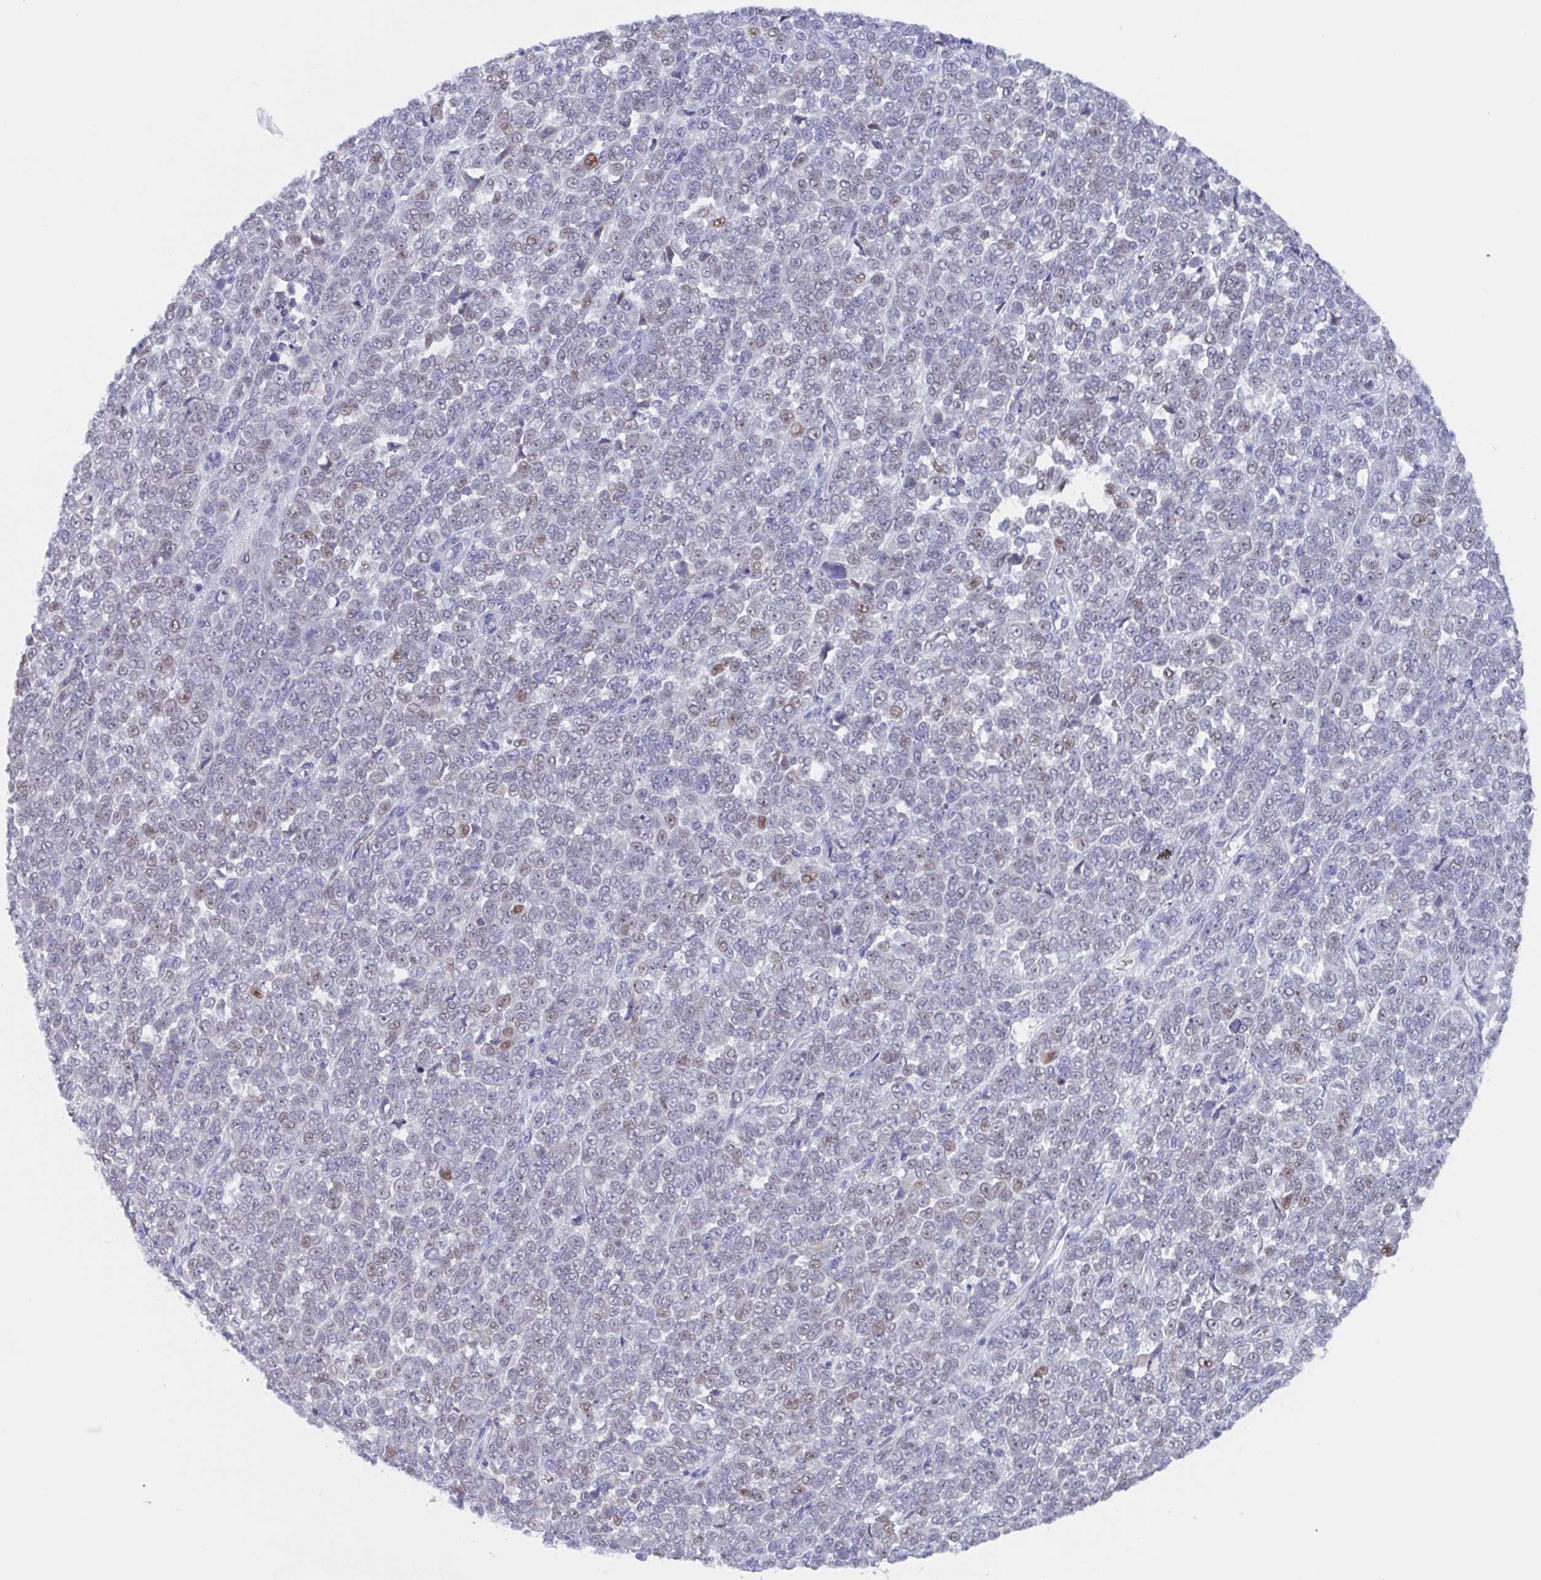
{"staining": {"intensity": "weak", "quantity": "<25%", "location": "nuclear"}, "tissue": "melanoma", "cell_type": "Tumor cells", "image_type": "cancer", "snomed": [{"axis": "morphology", "description": "Malignant melanoma, NOS"}, {"axis": "topography", "description": "Skin"}], "caption": "High power microscopy histopathology image of an immunohistochemistry (IHC) histopathology image of malignant melanoma, revealing no significant positivity in tumor cells.", "gene": "PBOV1", "patient": {"sex": "female", "age": 95}}